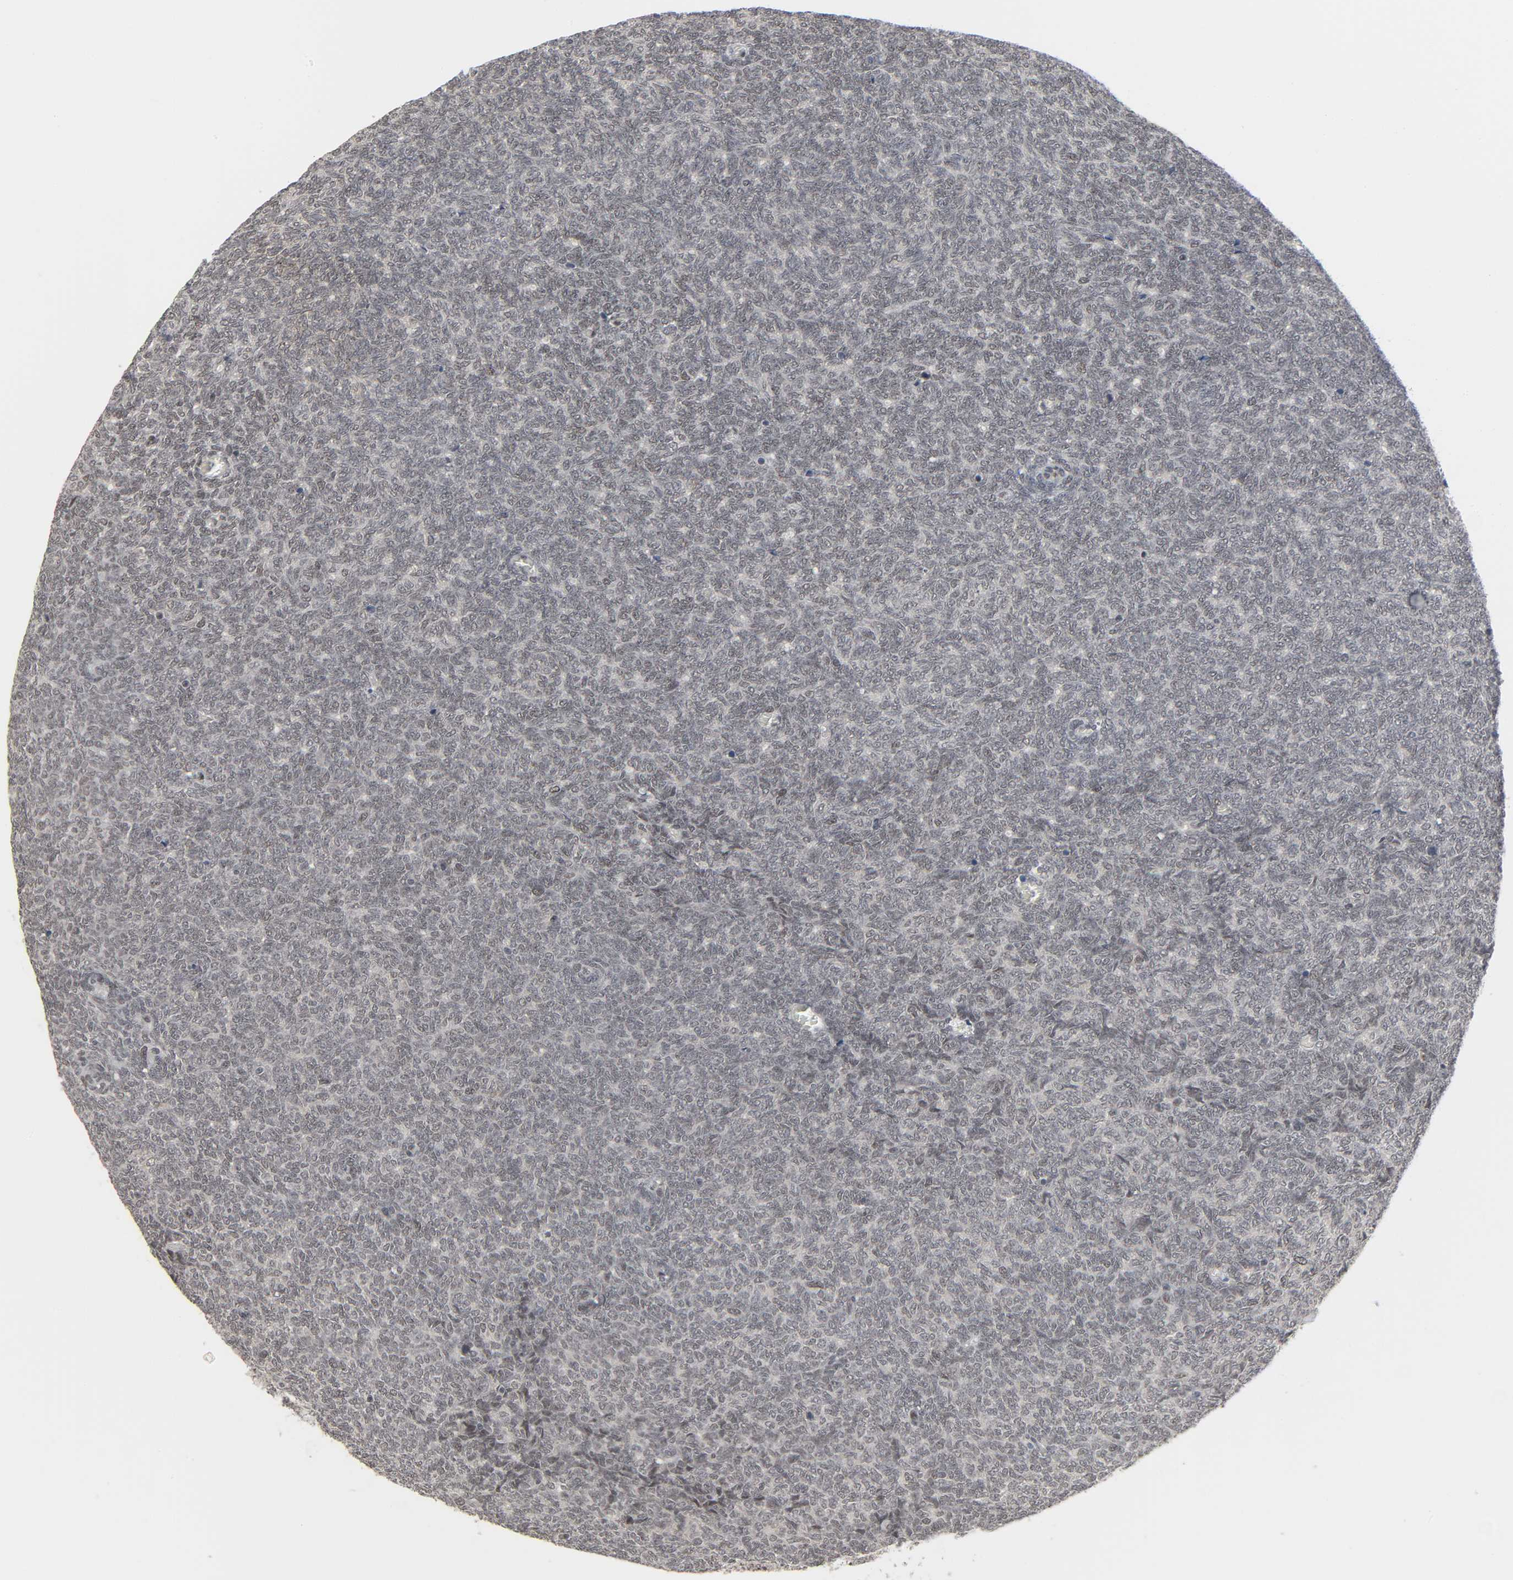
{"staining": {"intensity": "negative", "quantity": "none", "location": "none"}, "tissue": "renal cancer", "cell_type": "Tumor cells", "image_type": "cancer", "snomed": [{"axis": "morphology", "description": "Neoplasm, malignant, NOS"}, {"axis": "topography", "description": "Kidney"}], "caption": "A histopathology image of human malignant neoplasm (renal) is negative for staining in tumor cells.", "gene": "MUC1", "patient": {"sex": "male", "age": 28}}